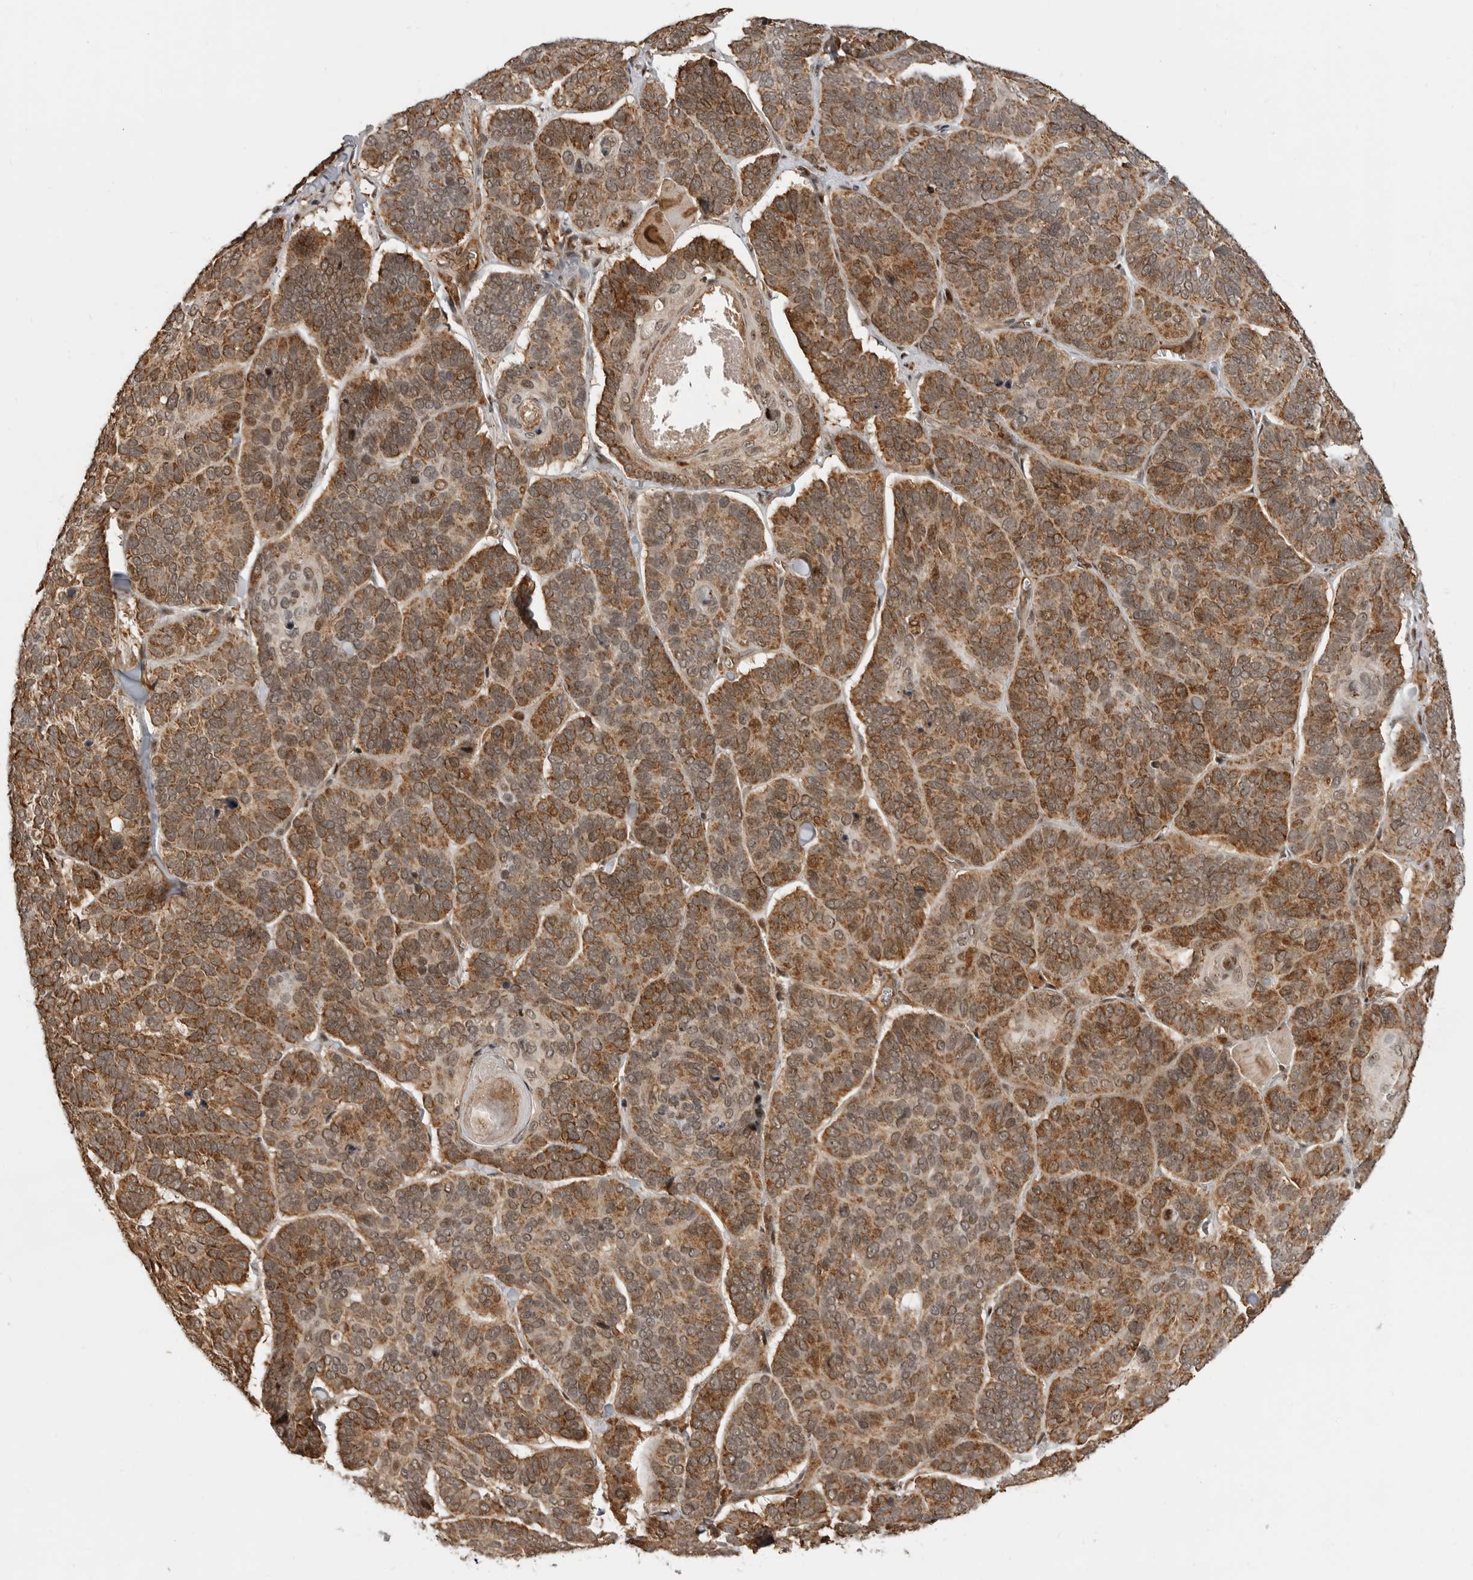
{"staining": {"intensity": "moderate", "quantity": ">75%", "location": "cytoplasmic/membranous,nuclear"}, "tissue": "skin cancer", "cell_type": "Tumor cells", "image_type": "cancer", "snomed": [{"axis": "morphology", "description": "Basal cell carcinoma"}, {"axis": "topography", "description": "Skin"}], "caption": "Human skin basal cell carcinoma stained with a protein marker shows moderate staining in tumor cells.", "gene": "BMP2K", "patient": {"sex": "male", "age": 62}}